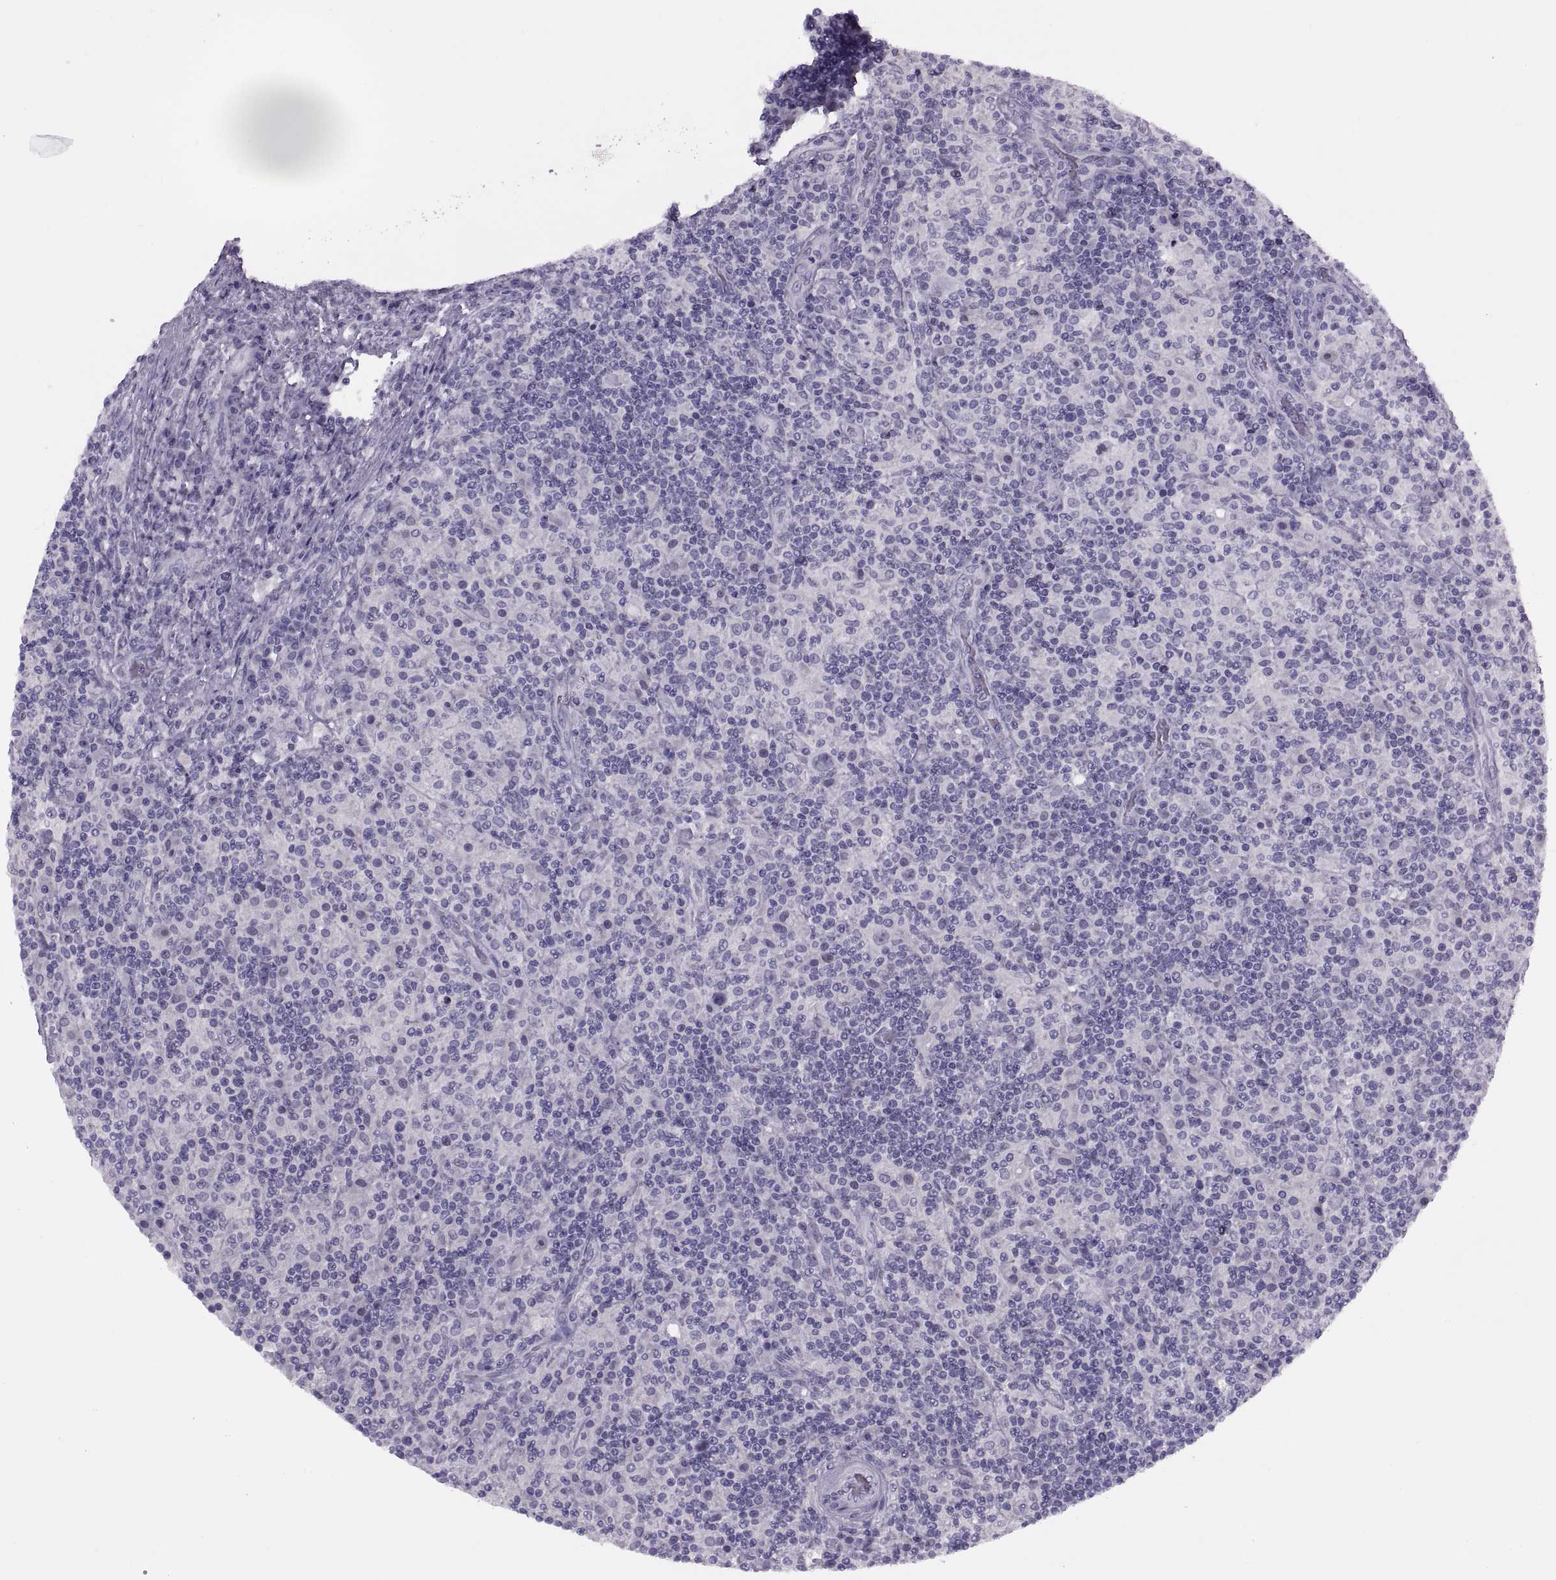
{"staining": {"intensity": "negative", "quantity": "none", "location": "none"}, "tissue": "lymphoma", "cell_type": "Tumor cells", "image_type": "cancer", "snomed": [{"axis": "morphology", "description": "Hodgkin's disease, NOS"}, {"axis": "topography", "description": "Lymph node"}], "caption": "The IHC image has no significant positivity in tumor cells of lymphoma tissue. The staining was performed using DAB to visualize the protein expression in brown, while the nuclei were stained in blue with hematoxylin (Magnification: 20x).", "gene": "FAM24A", "patient": {"sex": "male", "age": 70}}